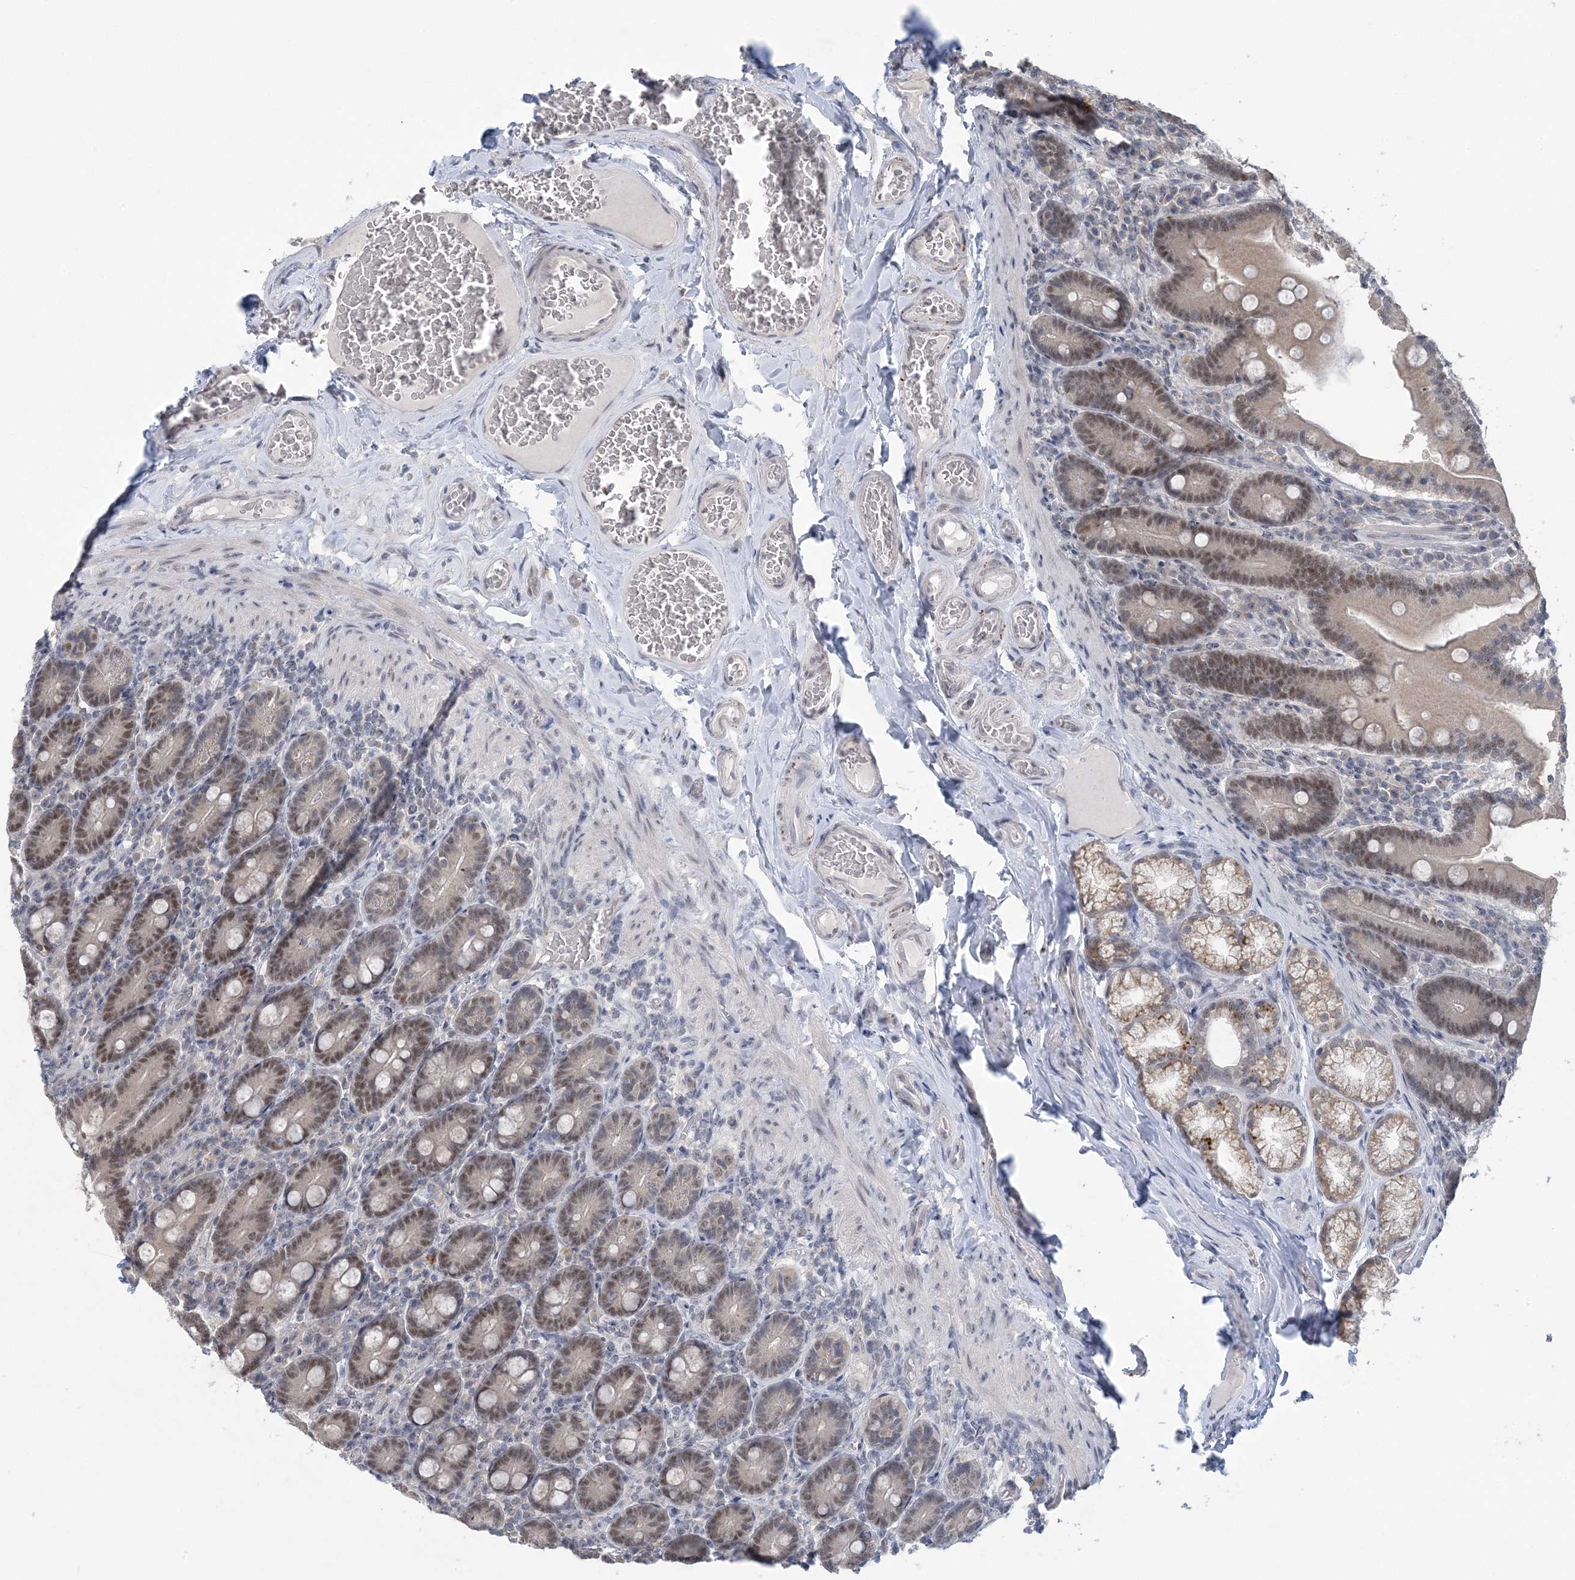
{"staining": {"intensity": "moderate", "quantity": ">75%", "location": "nuclear"}, "tissue": "duodenum", "cell_type": "Glandular cells", "image_type": "normal", "snomed": [{"axis": "morphology", "description": "Normal tissue, NOS"}, {"axis": "topography", "description": "Duodenum"}], "caption": "A brown stain shows moderate nuclear staining of a protein in glandular cells of unremarkable duodenum. The staining was performed using DAB to visualize the protein expression in brown, while the nuclei were stained in blue with hematoxylin (Magnification: 20x).", "gene": "ZBTB7A", "patient": {"sex": "female", "age": 62}}